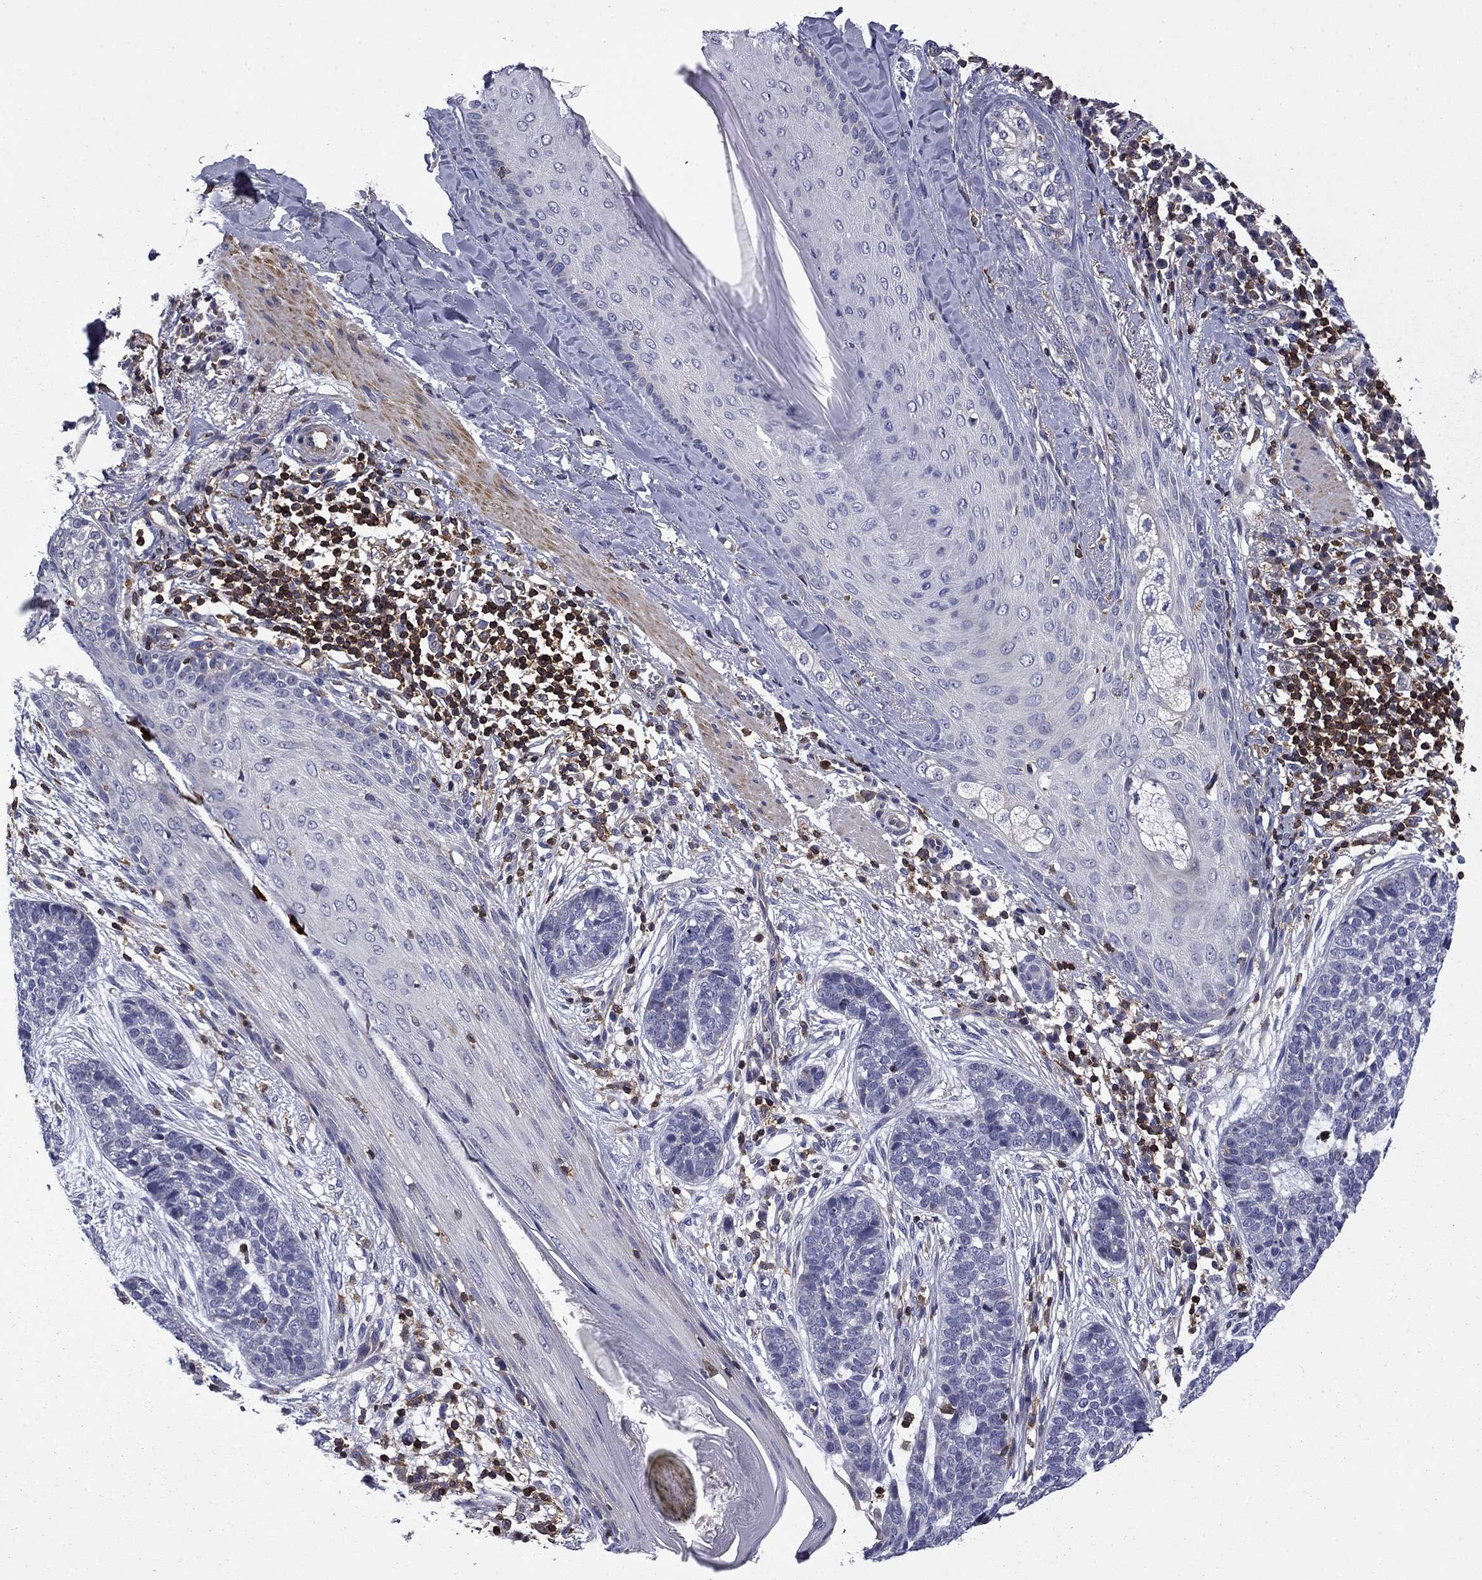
{"staining": {"intensity": "negative", "quantity": "none", "location": "none"}, "tissue": "skin cancer", "cell_type": "Tumor cells", "image_type": "cancer", "snomed": [{"axis": "morphology", "description": "Squamous cell carcinoma, NOS"}, {"axis": "topography", "description": "Skin"}], "caption": "Immunohistochemistry of human skin squamous cell carcinoma demonstrates no staining in tumor cells.", "gene": "ARHGAP45", "patient": {"sex": "male", "age": 88}}